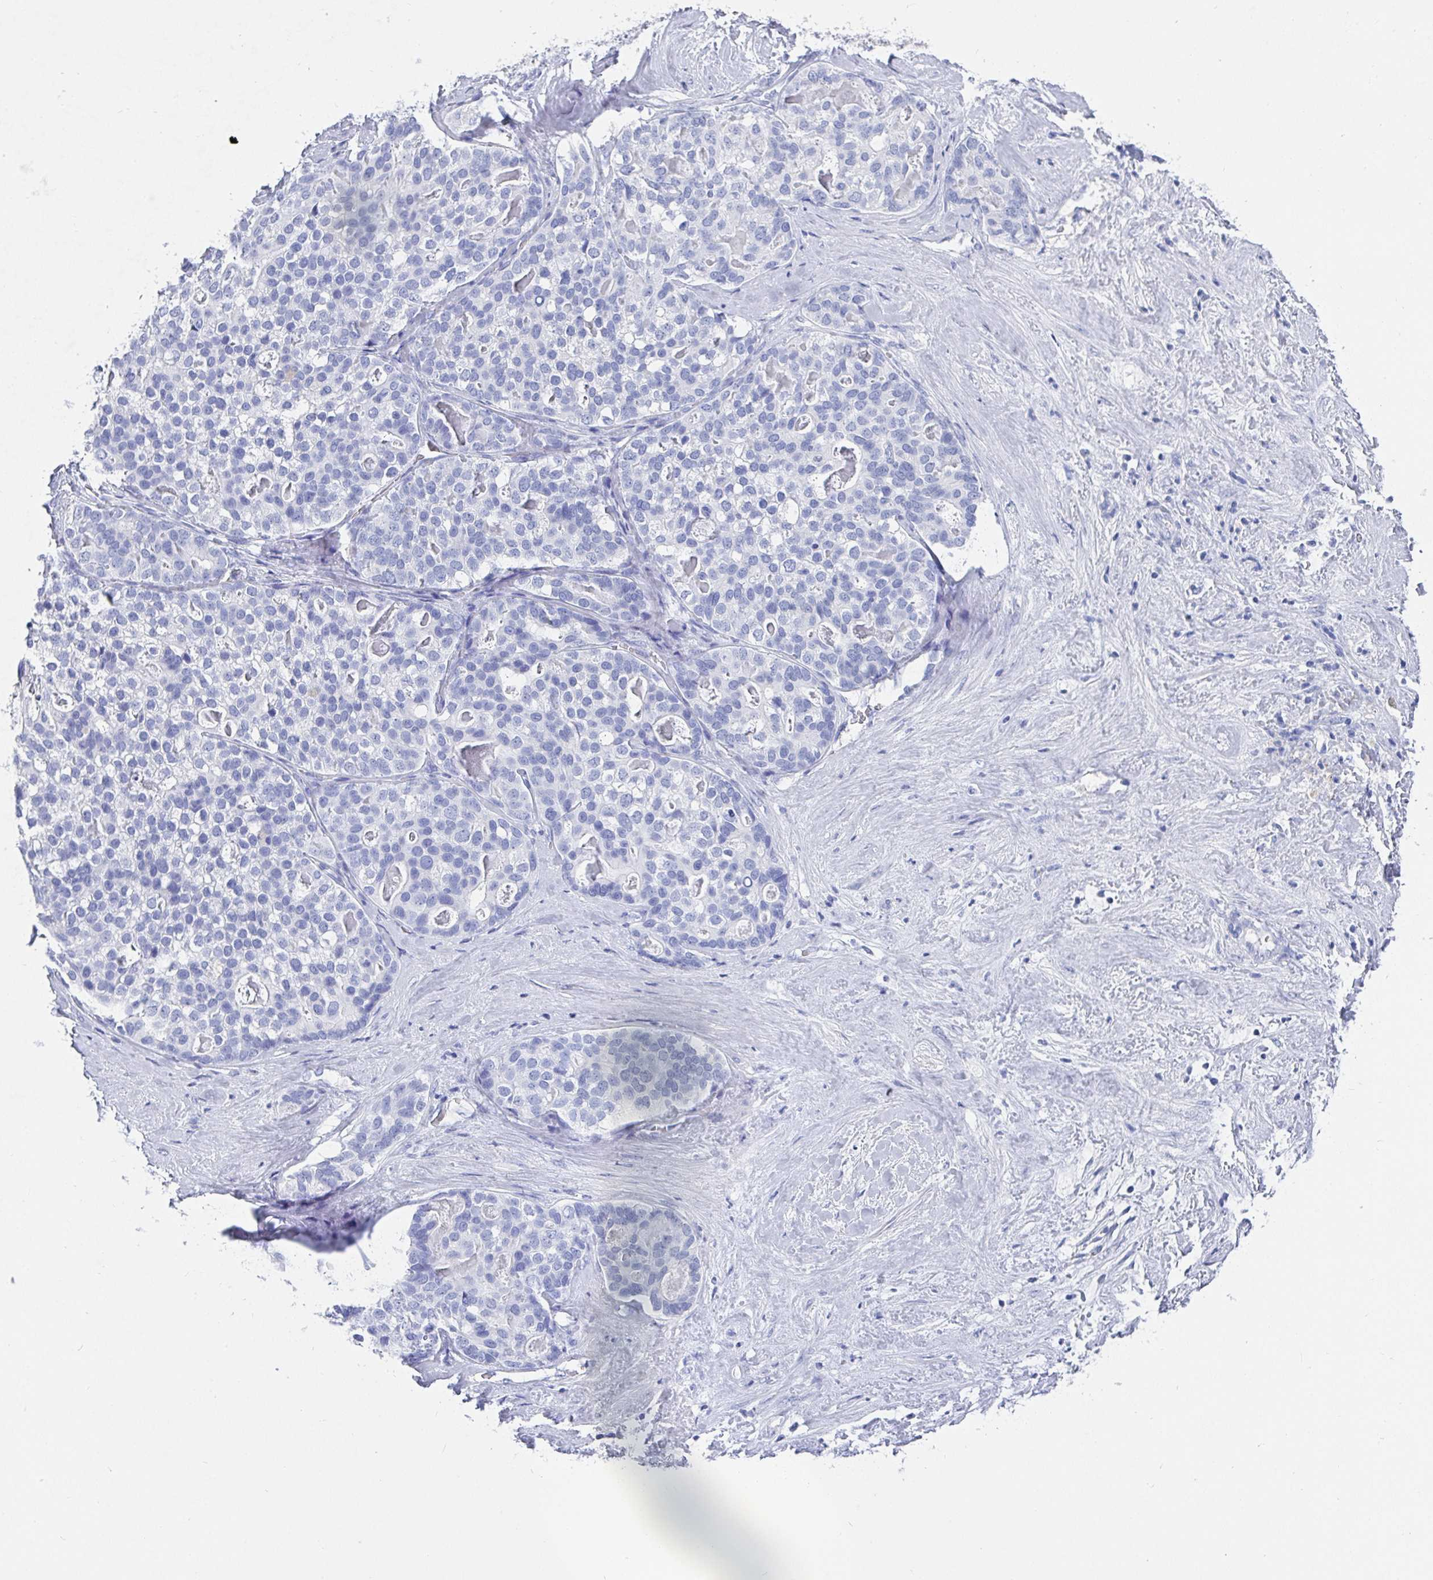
{"staining": {"intensity": "negative", "quantity": "none", "location": "none"}, "tissue": "liver cancer", "cell_type": "Tumor cells", "image_type": "cancer", "snomed": [{"axis": "morphology", "description": "Cholangiocarcinoma"}, {"axis": "topography", "description": "Liver"}], "caption": "This histopathology image is of liver cancer stained with immunohistochemistry to label a protein in brown with the nuclei are counter-stained blue. There is no expression in tumor cells. Brightfield microscopy of immunohistochemistry (IHC) stained with DAB (brown) and hematoxylin (blue), captured at high magnification.", "gene": "GRIA1", "patient": {"sex": "male", "age": 56}}